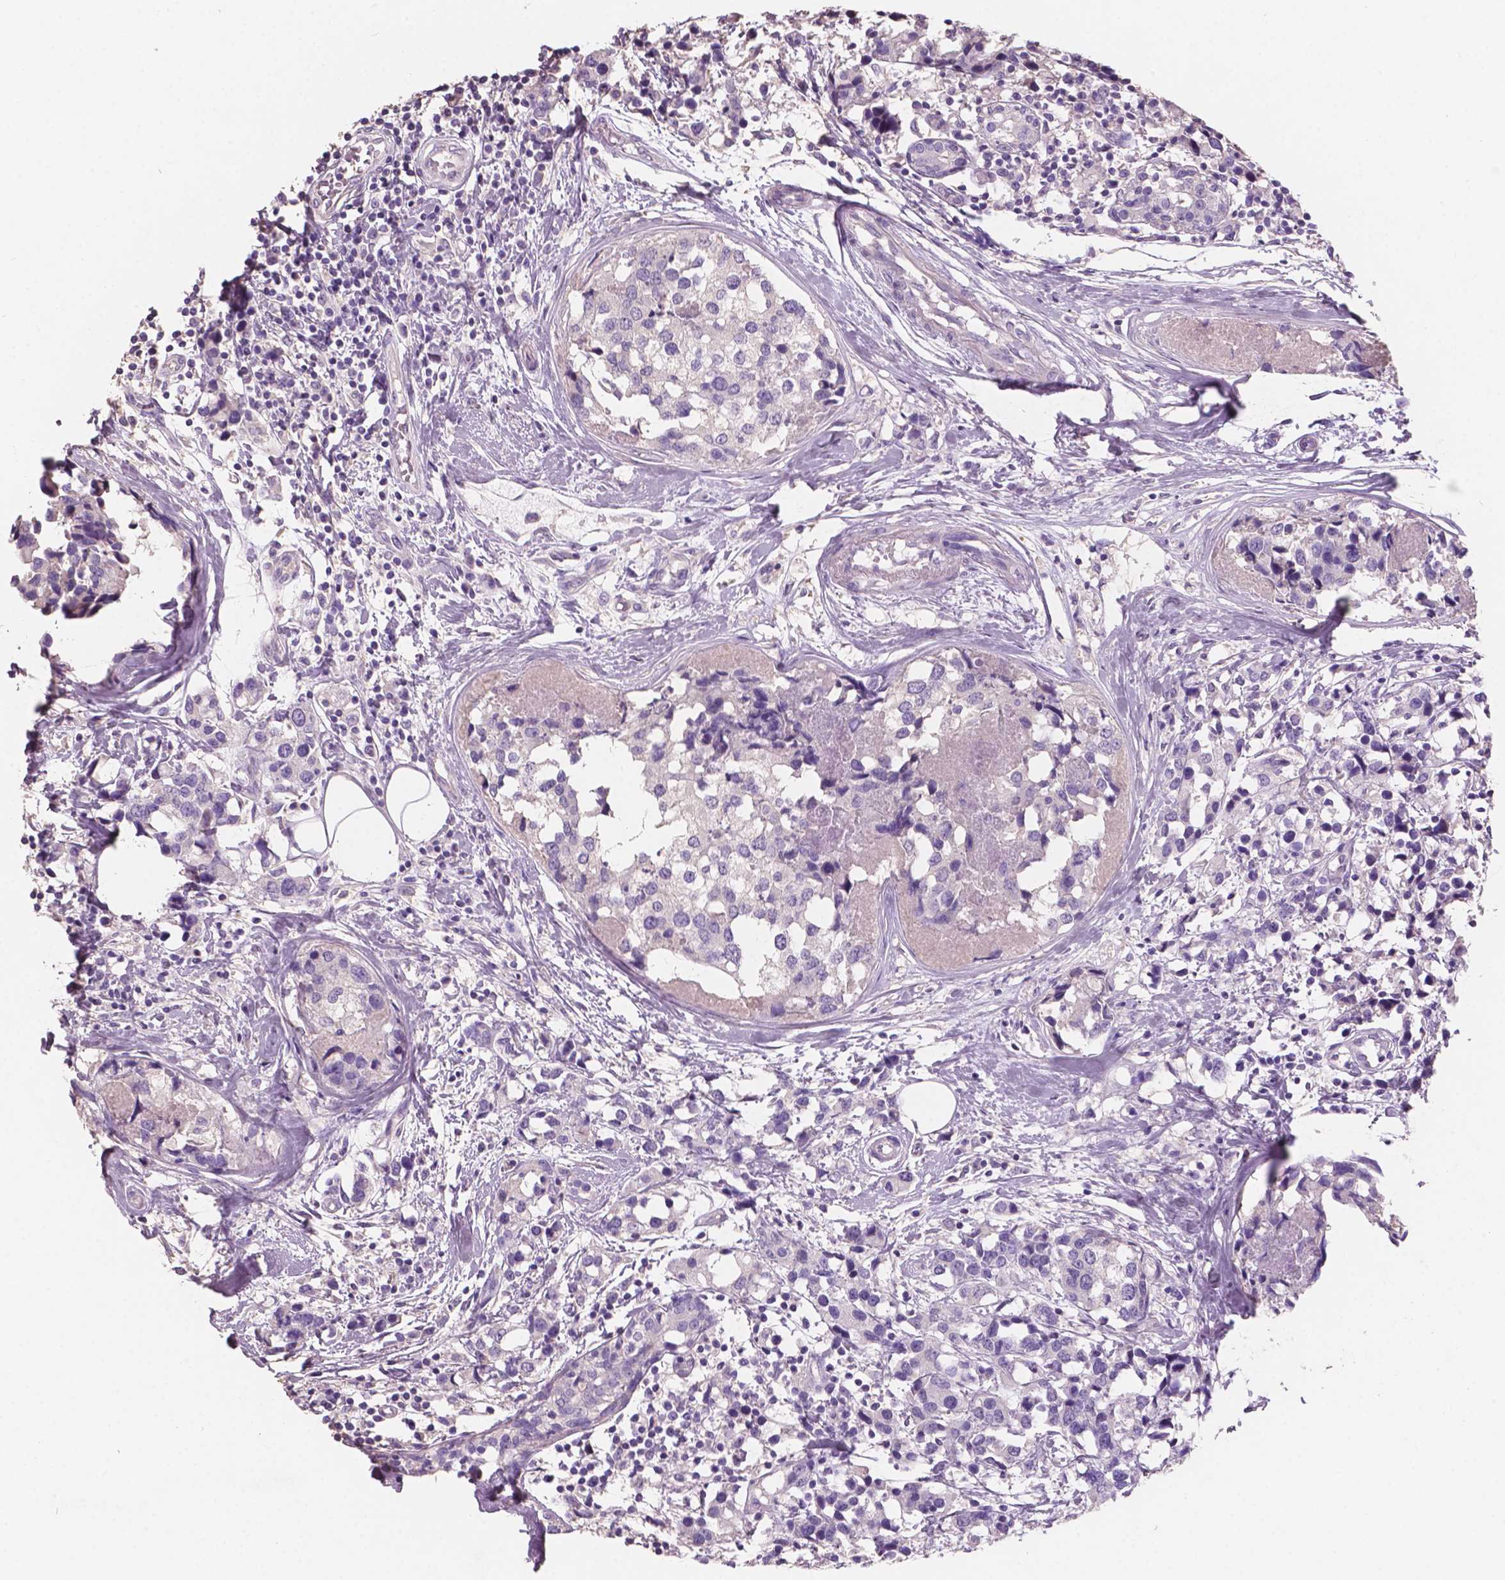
{"staining": {"intensity": "negative", "quantity": "none", "location": "none"}, "tissue": "breast cancer", "cell_type": "Tumor cells", "image_type": "cancer", "snomed": [{"axis": "morphology", "description": "Lobular carcinoma"}, {"axis": "topography", "description": "Breast"}], "caption": "Immunohistochemistry of breast lobular carcinoma demonstrates no expression in tumor cells.", "gene": "SBSN", "patient": {"sex": "female", "age": 59}}